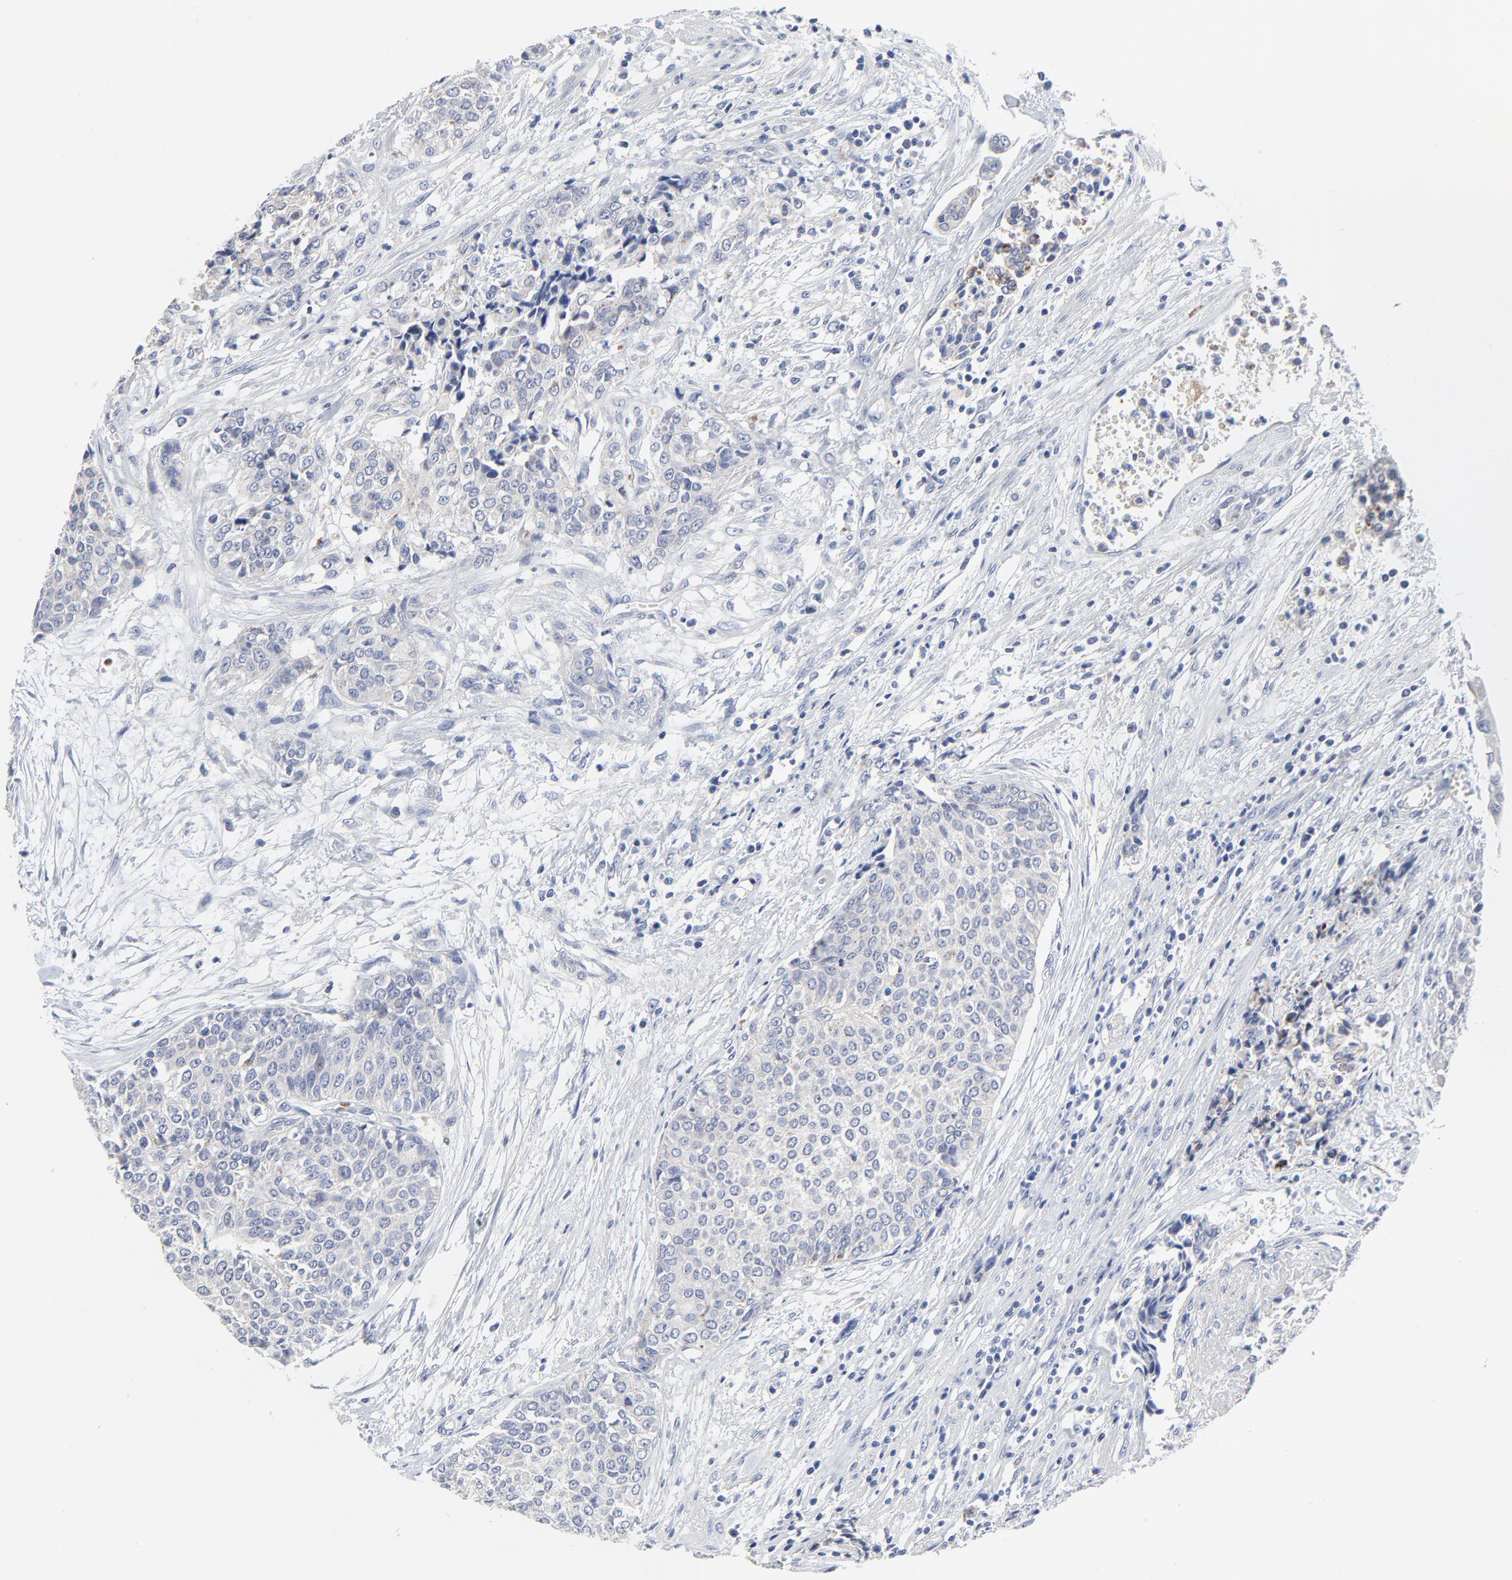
{"staining": {"intensity": "negative", "quantity": "none", "location": "none"}, "tissue": "urothelial cancer", "cell_type": "Tumor cells", "image_type": "cancer", "snomed": [{"axis": "morphology", "description": "Urothelial carcinoma, Low grade"}, {"axis": "topography", "description": "Urinary bladder"}], "caption": "An immunohistochemistry (IHC) photomicrograph of urothelial carcinoma (low-grade) is shown. There is no staining in tumor cells of urothelial carcinoma (low-grade).", "gene": "DHRSX", "patient": {"sex": "female", "age": 73}}